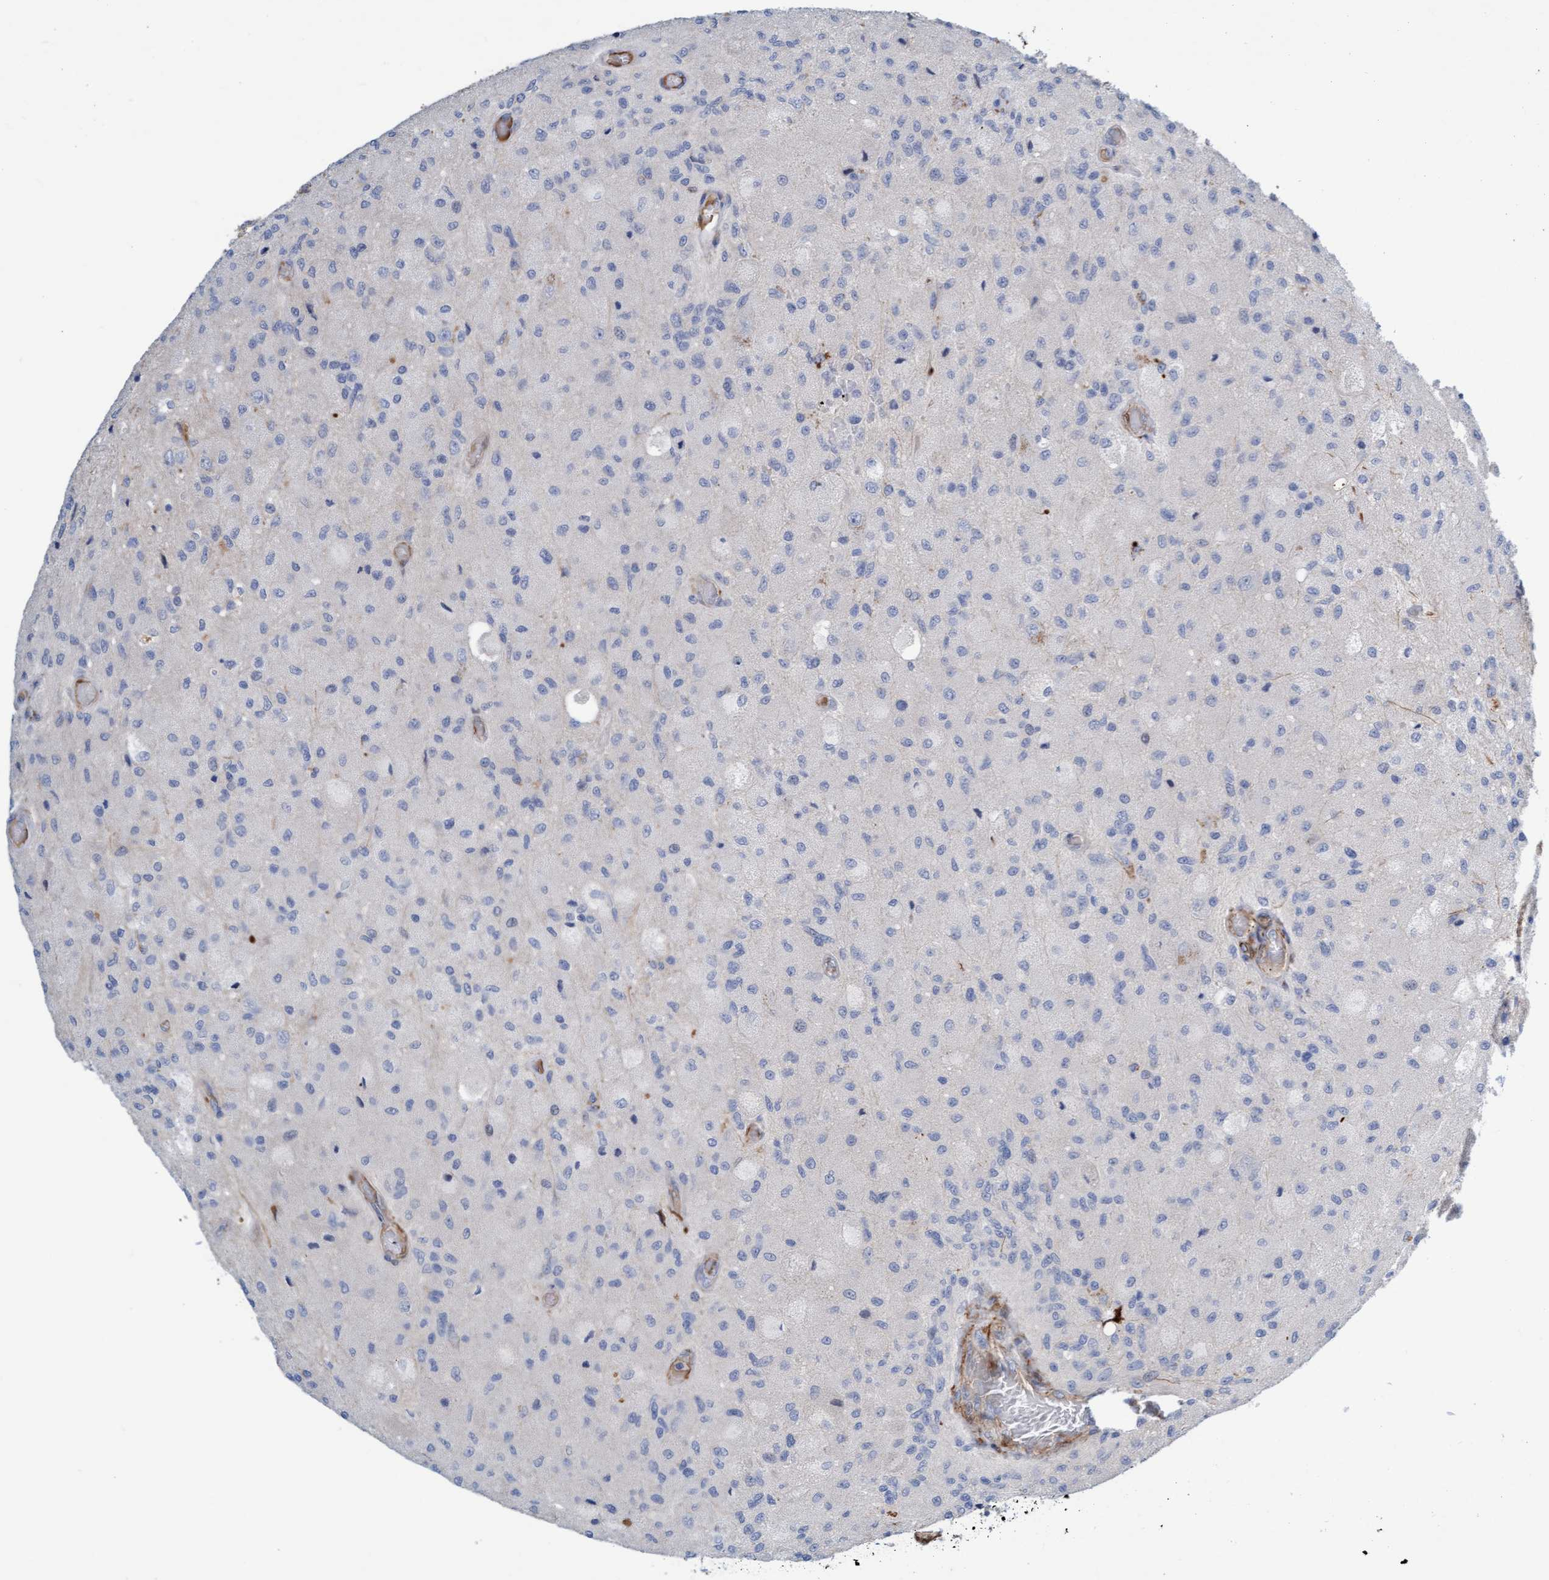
{"staining": {"intensity": "negative", "quantity": "none", "location": "none"}, "tissue": "glioma", "cell_type": "Tumor cells", "image_type": "cancer", "snomed": [{"axis": "morphology", "description": "Normal tissue, NOS"}, {"axis": "morphology", "description": "Glioma, malignant, High grade"}, {"axis": "topography", "description": "Cerebral cortex"}], "caption": "A photomicrograph of human glioma is negative for staining in tumor cells.", "gene": "POLG2", "patient": {"sex": "male", "age": 77}}